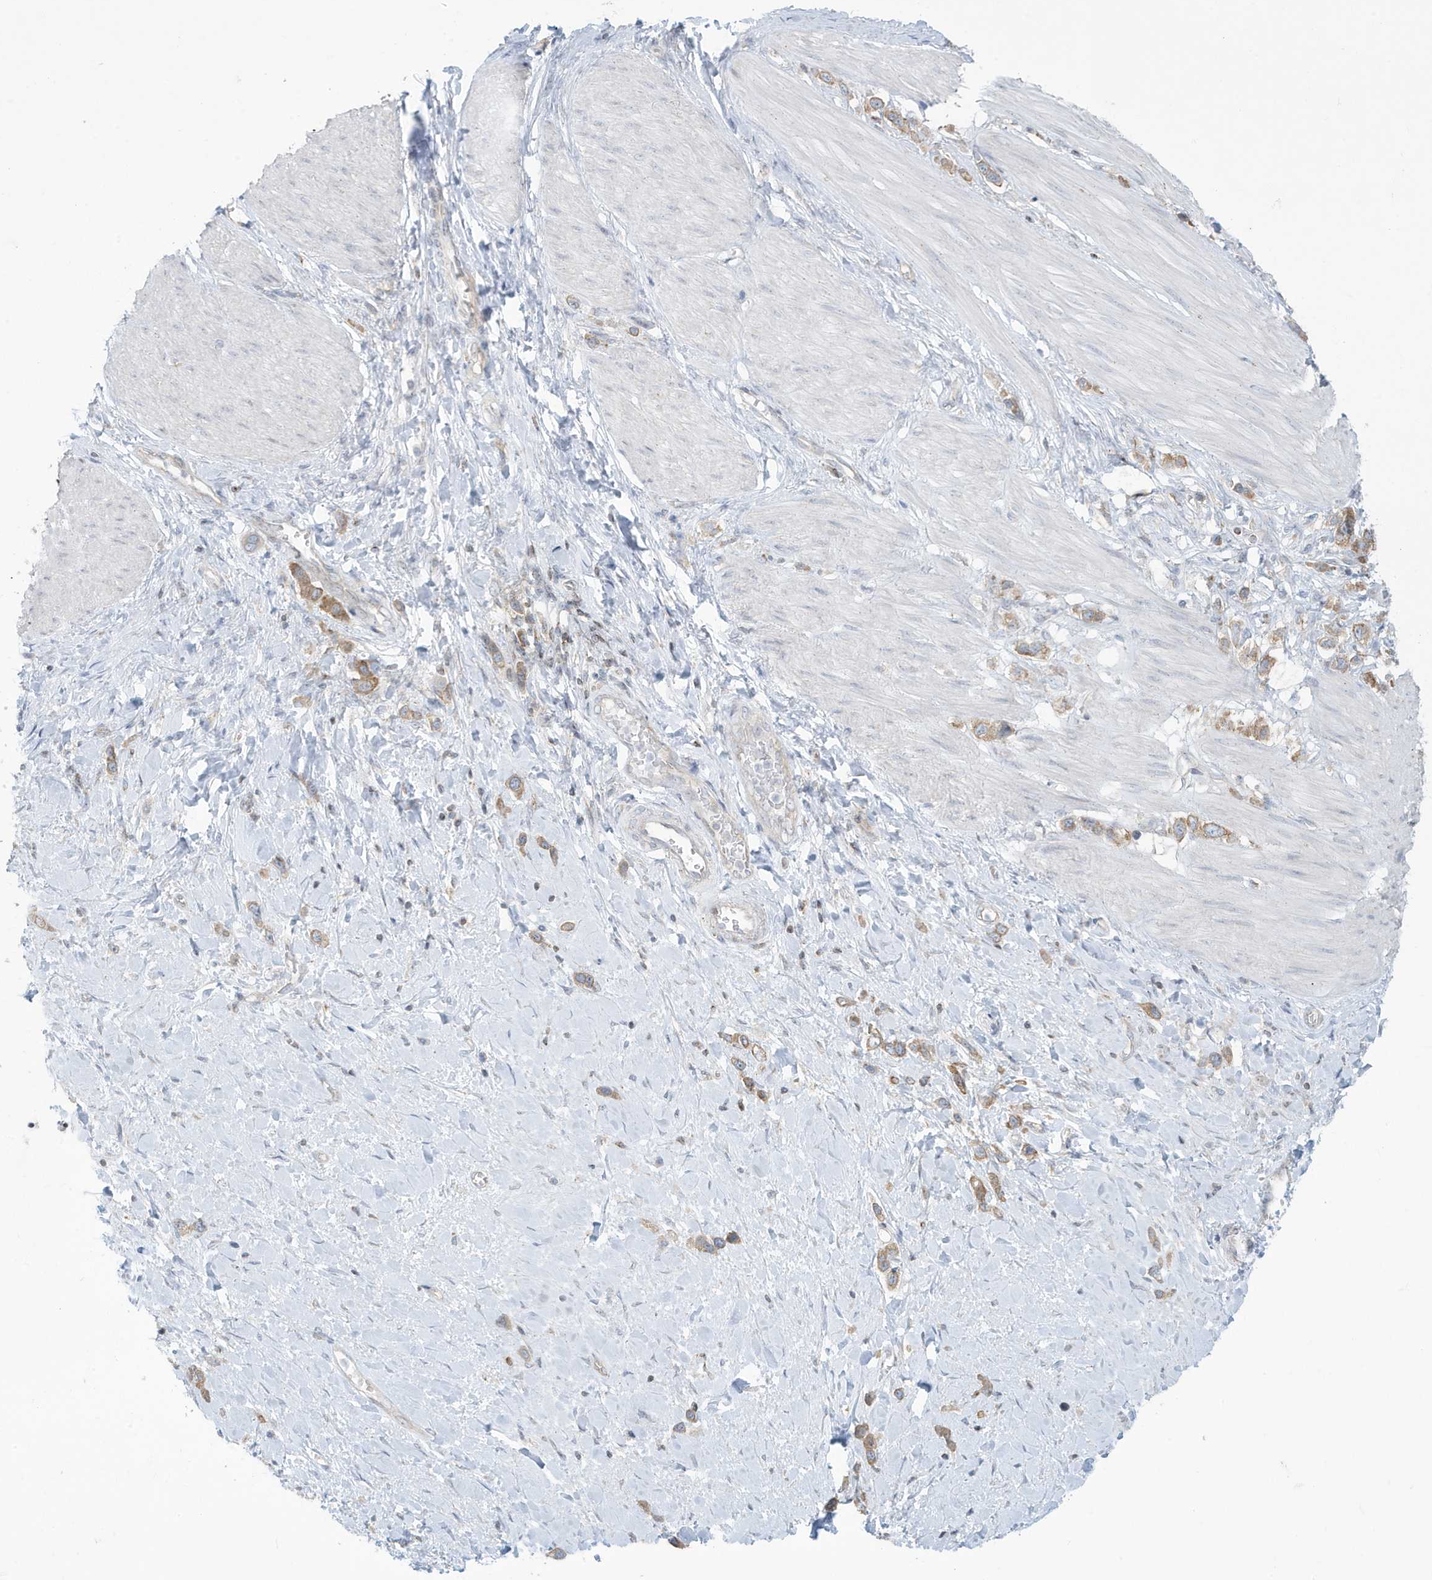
{"staining": {"intensity": "weak", "quantity": ">75%", "location": "cytoplasmic/membranous"}, "tissue": "stomach cancer", "cell_type": "Tumor cells", "image_type": "cancer", "snomed": [{"axis": "morphology", "description": "Adenocarcinoma, NOS"}, {"axis": "topography", "description": "Stomach"}], "caption": "Immunohistochemistry (IHC) (DAB (3,3'-diaminobenzidine)) staining of stomach cancer shows weak cytoplasmic/membranous protein expression in approximately >75% of tumor cells.", "gene": "SLAMF9", "patient": {"sex": "female", "age": 65}}